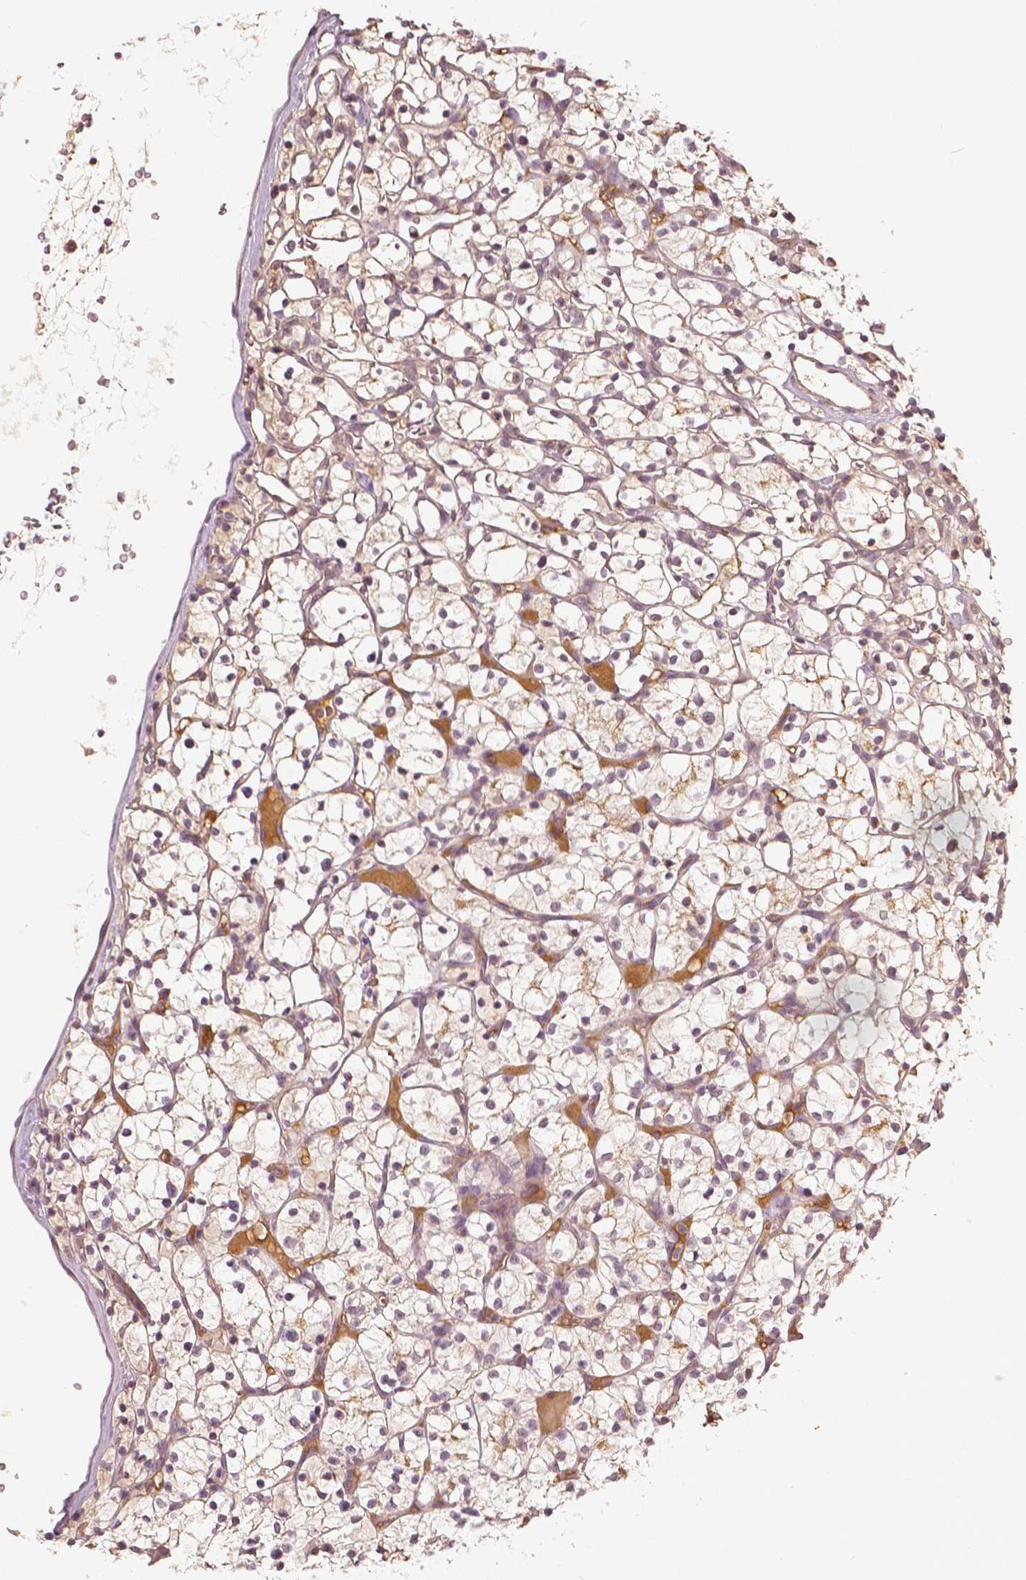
{"staining": {"intensity": "weak", "quantity": "<25%", "location": "cytoplasmic/membranous"}, "tissue": "renal cancer", "cell_type": "Tumor cells", "image_type": "cancer", "snomed": [{"axis": "morphology", "description": "Adenocarcinoma, NOS"}, {"axis": "topography", "description": "Kidney"}], "caption": "This is an immunohistochemistry (IHC) photomicrograph of renal cancer. There is no staining in tumor cells.", "gene": "ANGPTL4", "patient": {"sex": "female", "age": 64}}